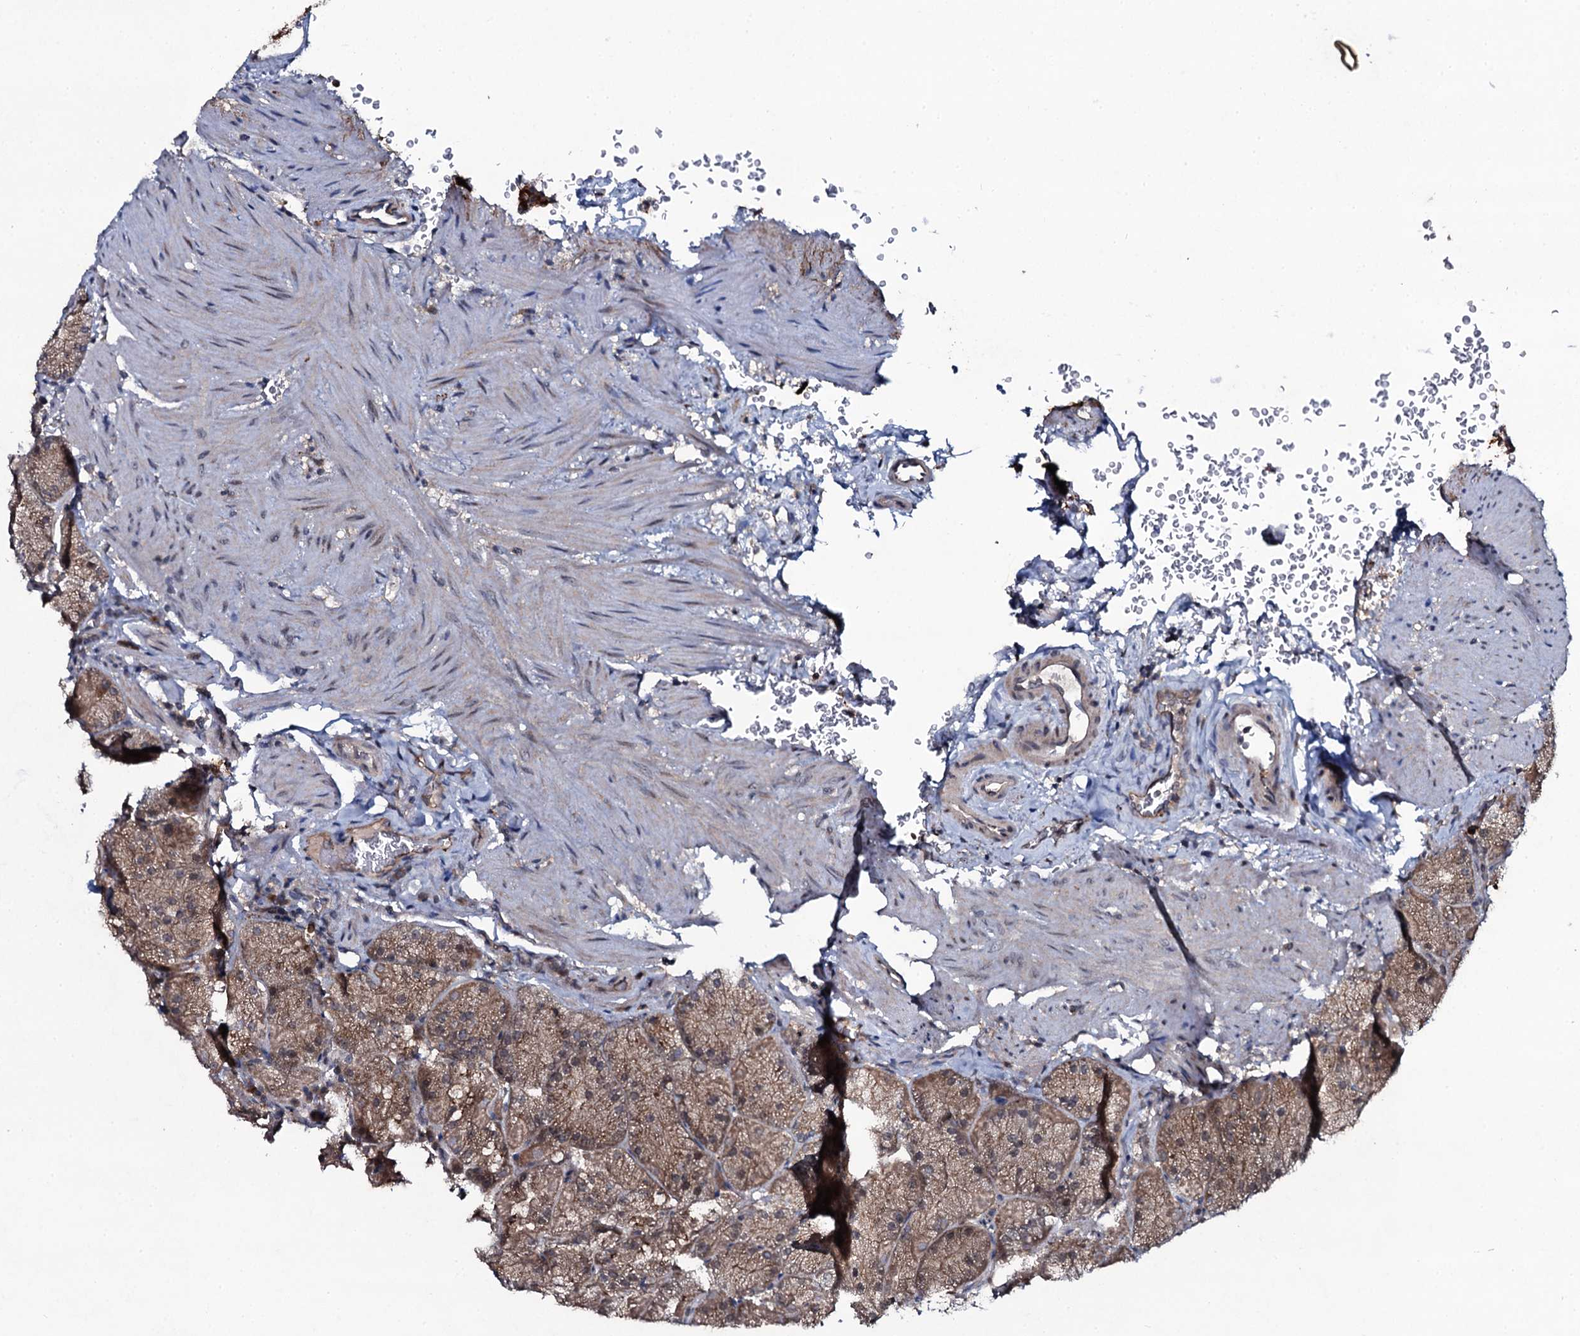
{"staining": {"intensity": "strong", "quantity": "25%-75%", "location": "cytoplasmic/membranous"}, "tissue": "stomach", "cell_type": "Glandular cells", "image_type": "normal", "snomed": [{"axis": "morphology", "description": "Normal tissue, NOS"}, {"axis": "topography", "description": "Stomach, upper"}, {"axis": "topography", "description": "Stomach, lower"}], "caption": "An image of human stomach stained for a protein reveals strong cytoplasmic/membranous brown staining in glandular cells.", "gene": "SNAP23", "patient": {"sex": "male", "age": 80}}